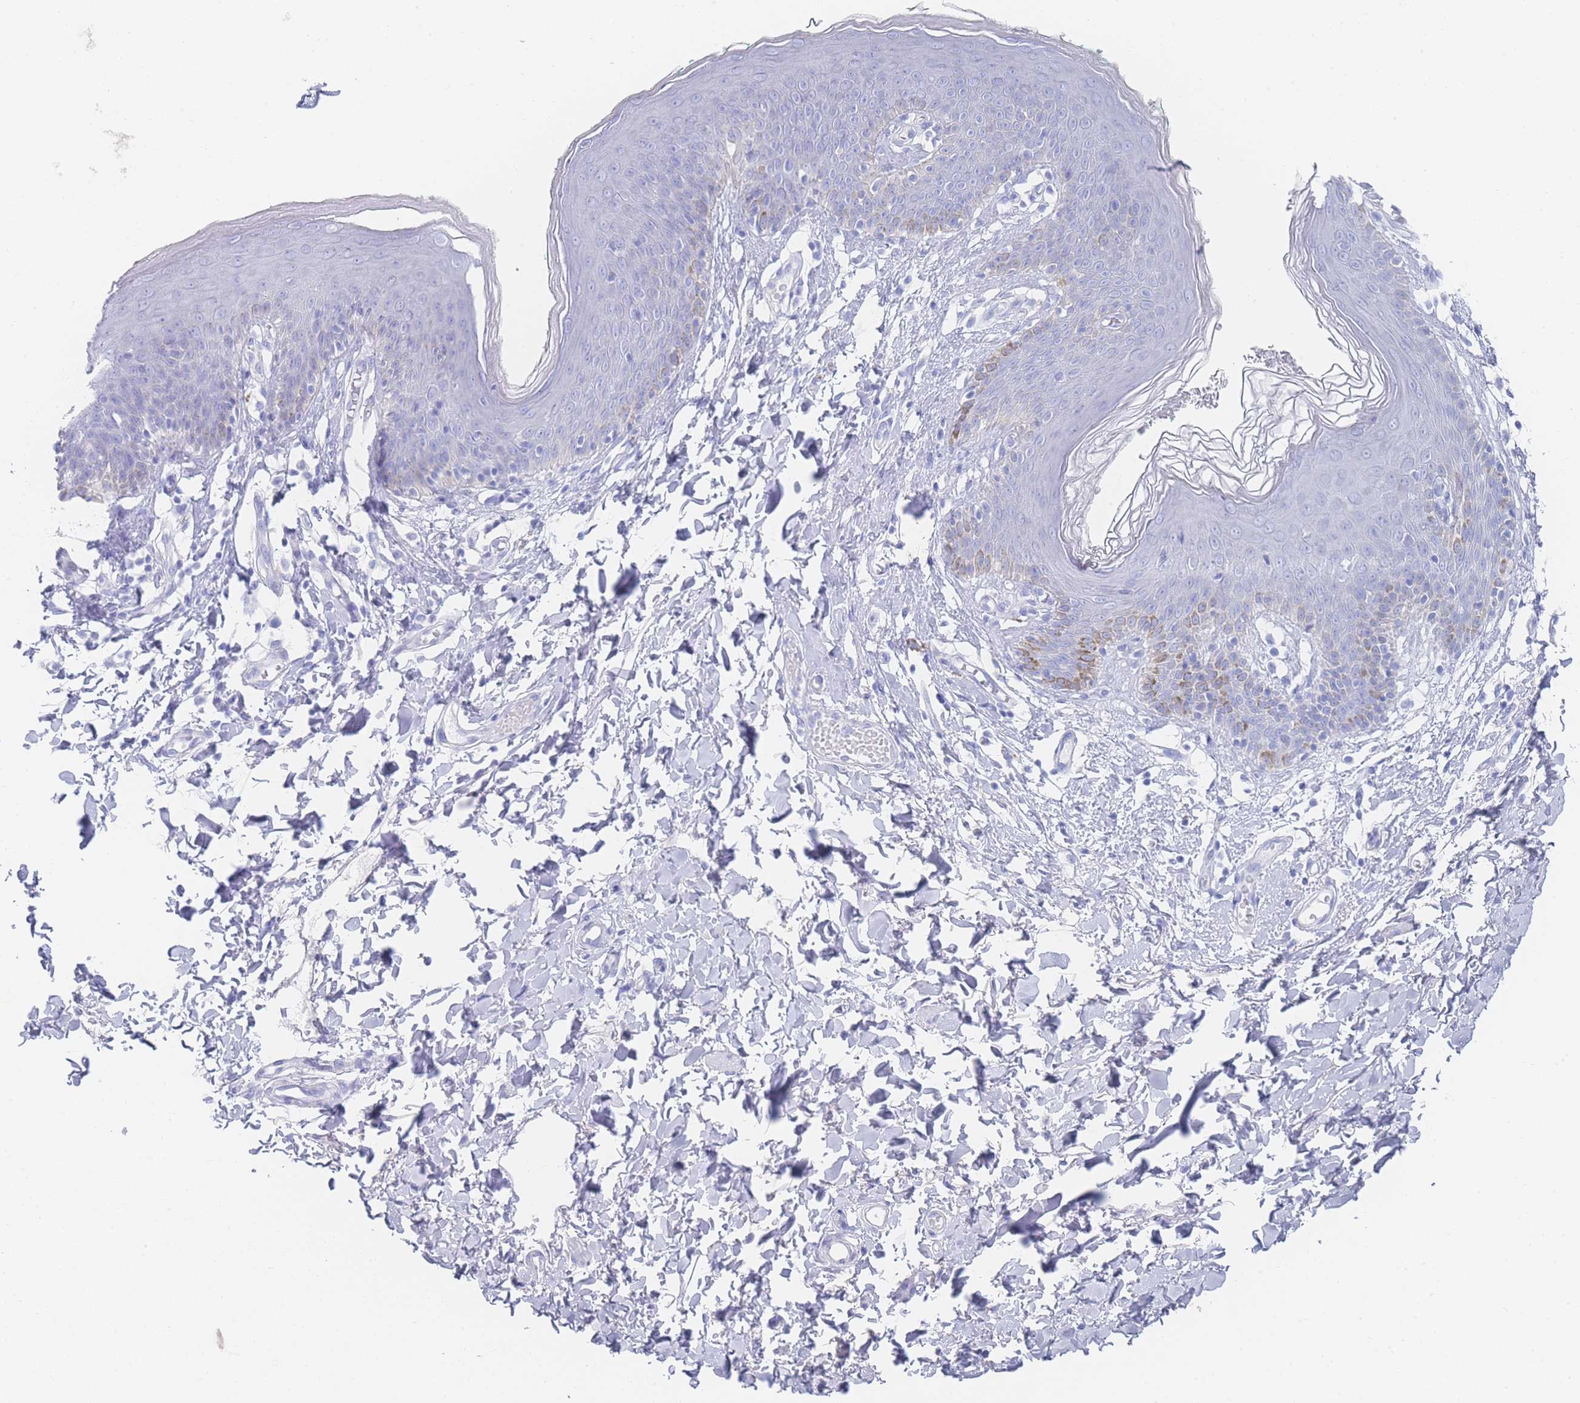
{"staining": {"intensity": "negative", "quantity": "none", "location": "none"}, "tissue": "skin", "cell_type": "Epidermal cells", "image_type": "normal", "snomed": [{"axis": "morphology", "description": "Normal tissue, NOS"}, {"axis": "topography", "description": "Vulva"}], "caption": "Immunohistochemical staining of benign human skin reveals no significant staining in epidermal cells.", "gene": "LRRC37A2", "patient": {"sex": "female", "age": 66}}